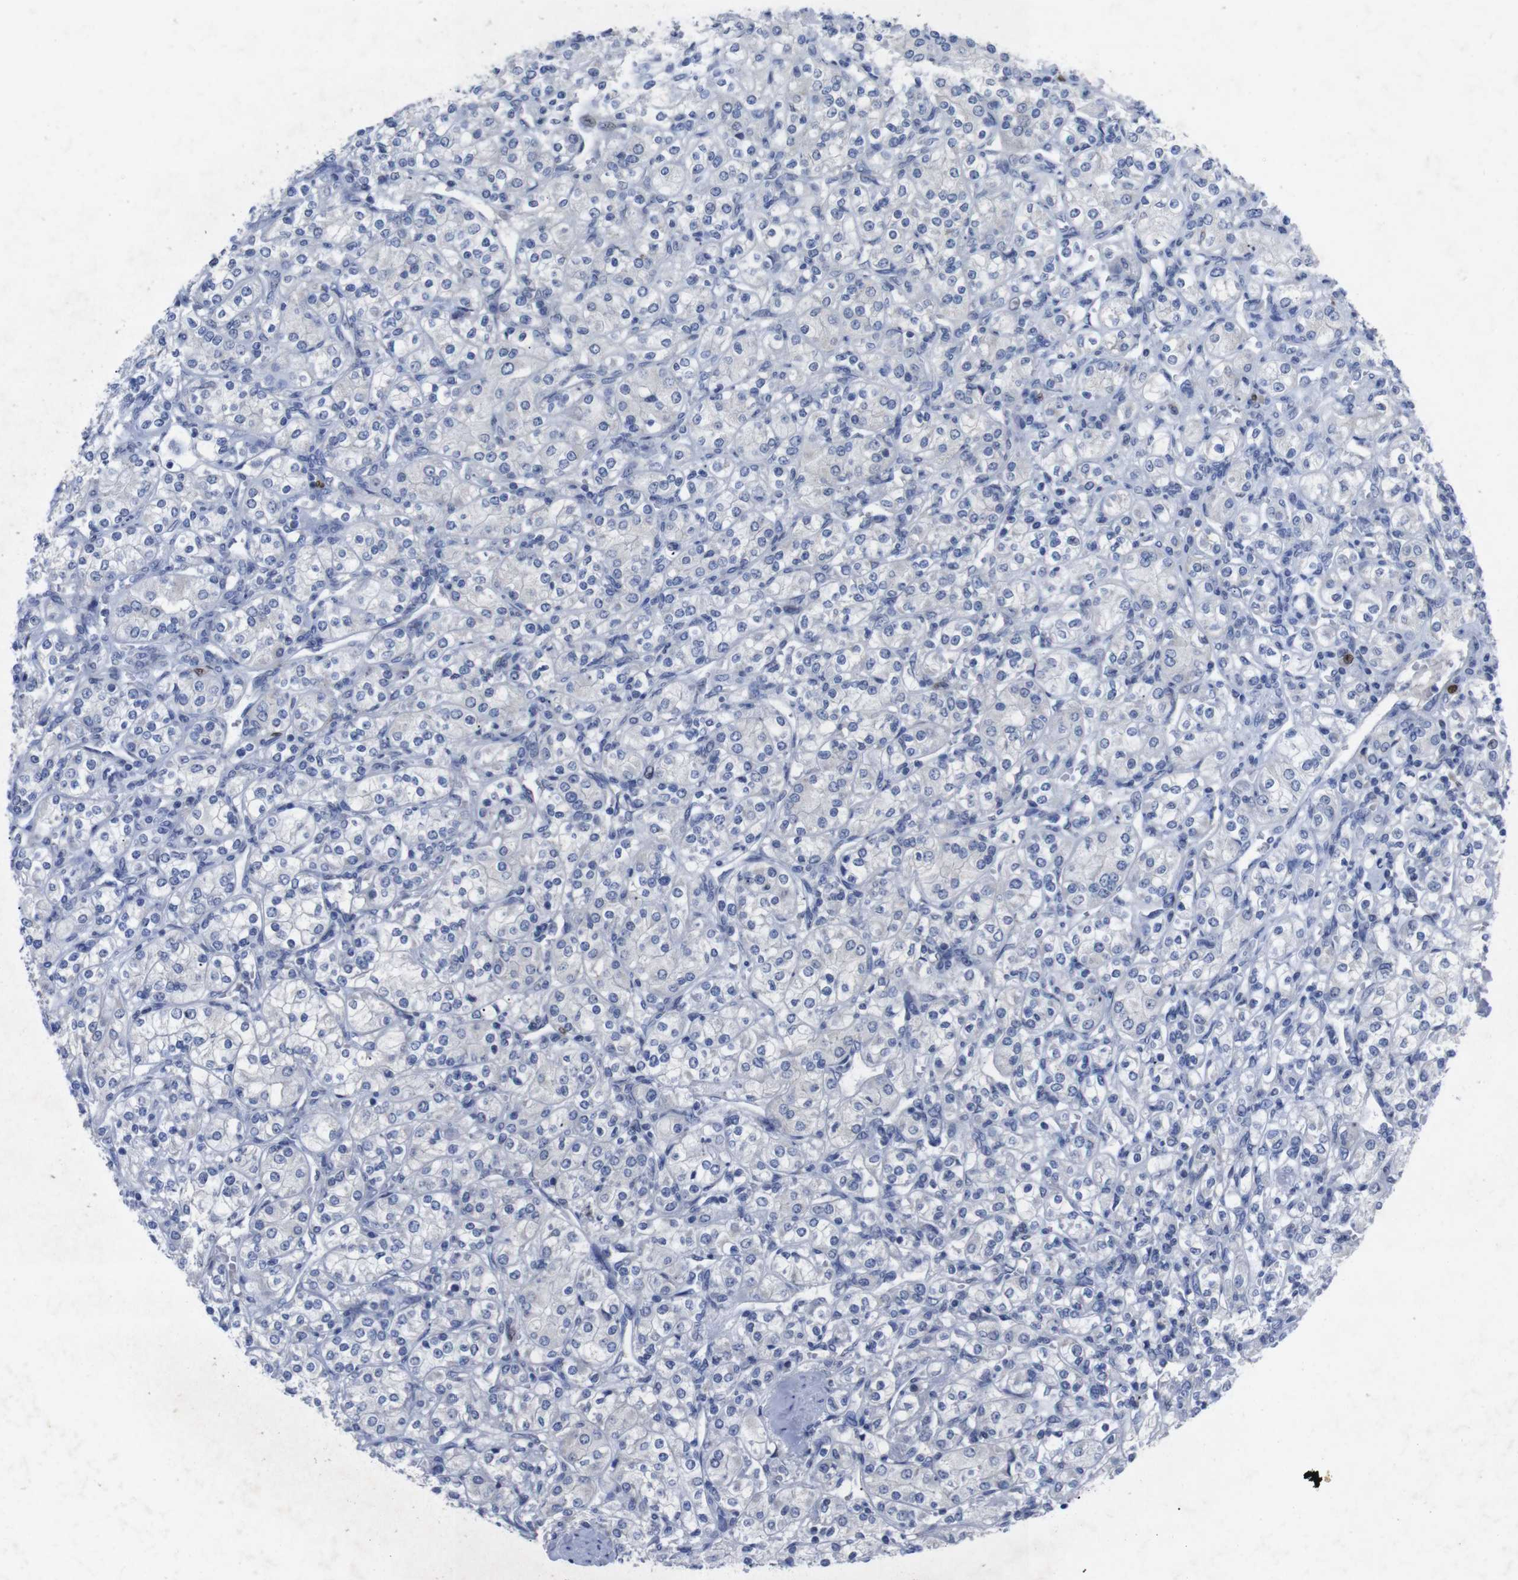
{"staining": {"intensity": "negative", "quantity": "none", "location": "none"}, "tissue": "renal cancer", "cell_type": "Tumor cells", "image_type": "cancer", "snomed": [{"axis": "morphology", "description": "Adenocarcinoma, NOS"}, {"axis": "topography", "description": "Kidney"}], "caption": "Immunohistochemistry image of neoplastic tissue: human renal cancer (adenocarcinoma) stained with DAB exhibits no significant protein positivity in tumor cells.", "gene": "IRF4", "patient": {"sex": "male", "age": 77}}